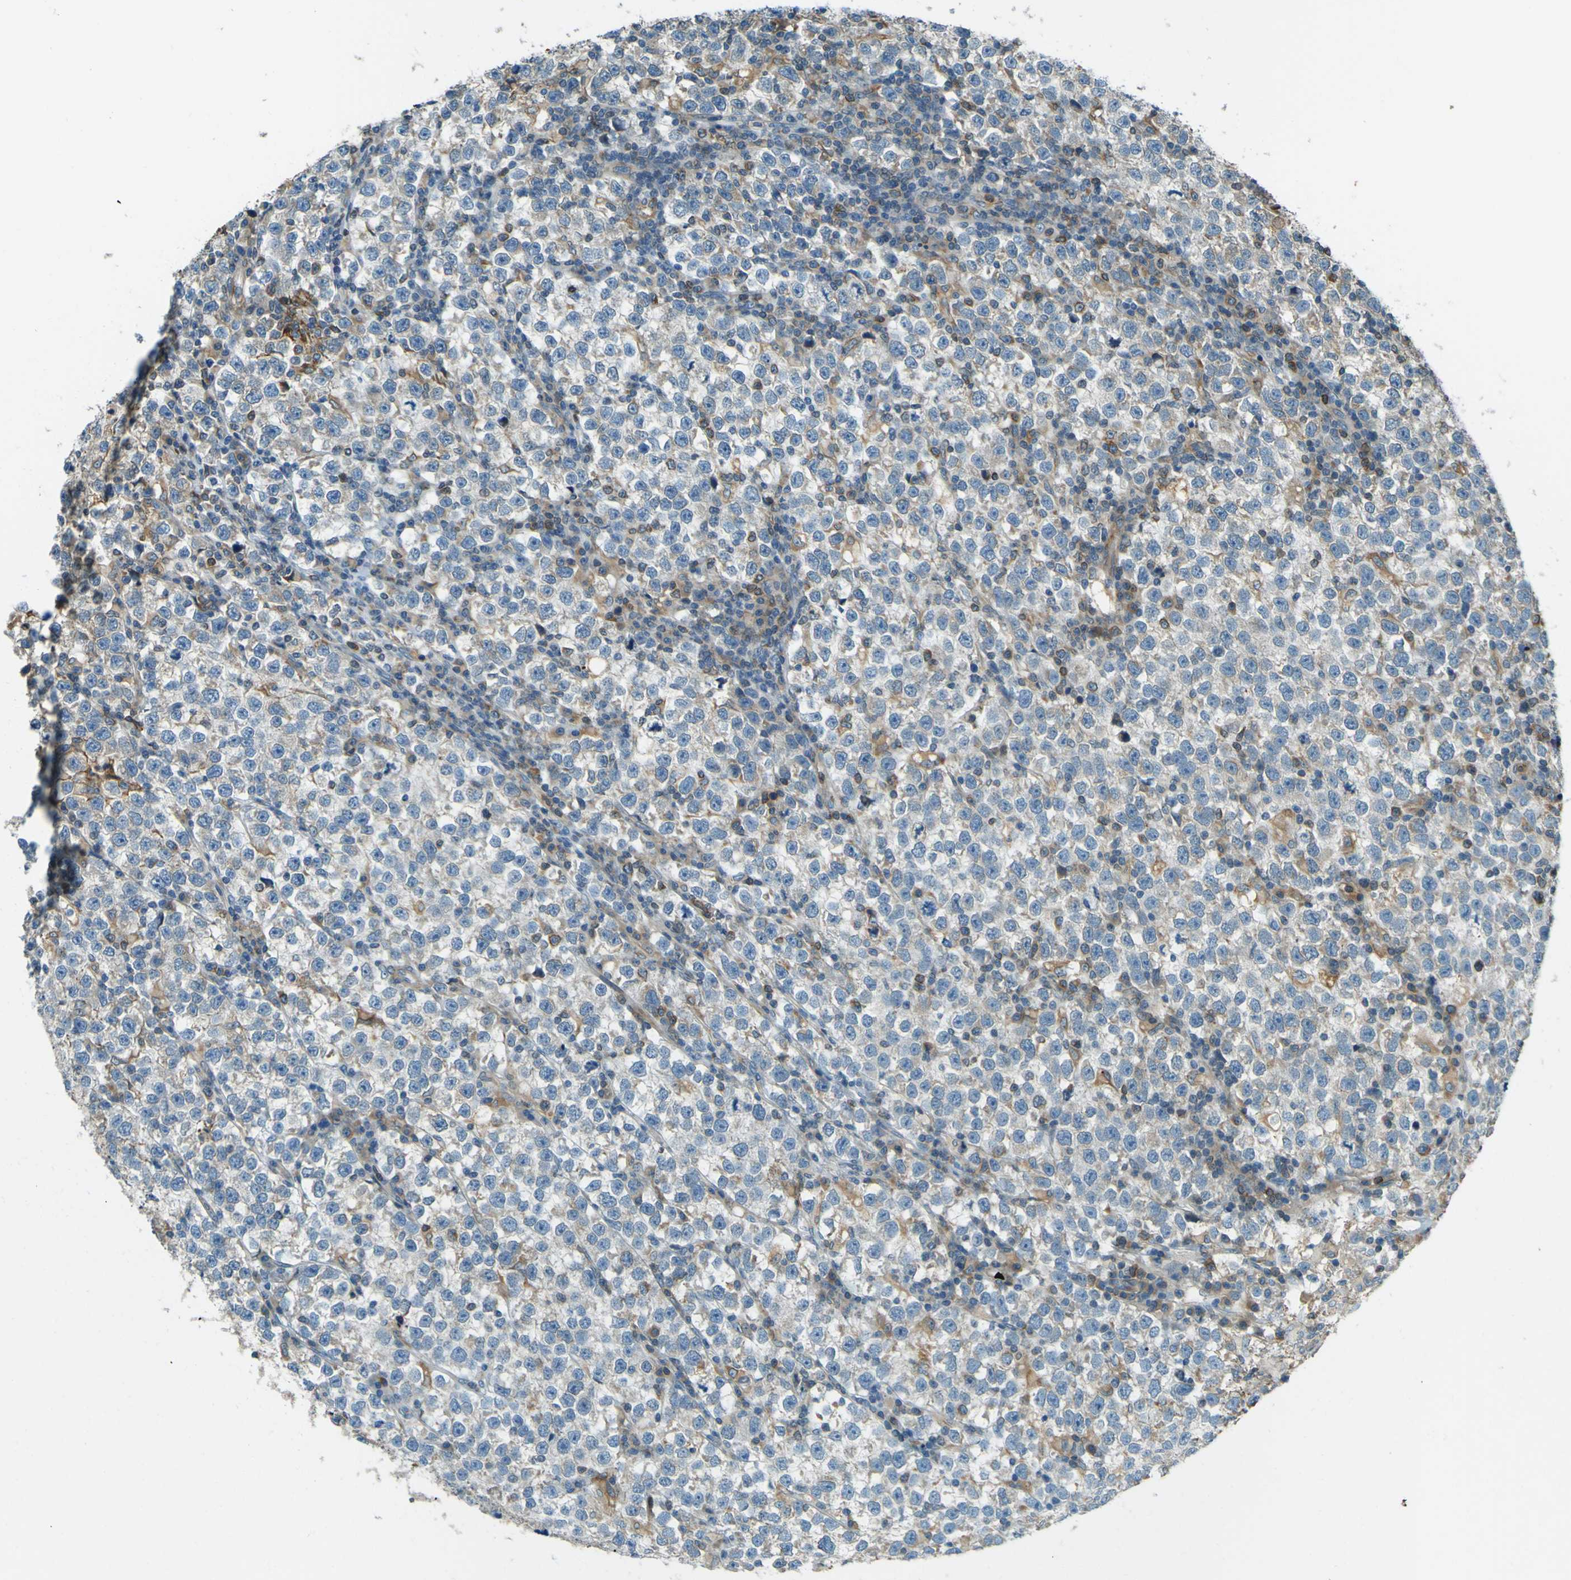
{"staining": {"intensity": "moderate", "quantity": "<25%", "location": "cytoplasmic/membranous"}, "tissue": "testis cancer", "cell_type": "Tumor cells", "image_type": "cancer", "snomed": [{"axis": "morphology", "description": "Normal tissue, NOS"}, {"axis": "morphology", "description": "Seminoma, NOS"}, {"axis": "topography", "description": "Testis"}], "caption": "High-power microscopy captured an IHC photomicrograph of seminoma (testis), revealing moderate cytoplasmic/membranous staining in approximately <25% of tumor cells. The staining is performed using DAB brown chromogen to label protein expression. The nuclei are counter-stained blue using hematoxylin.", "gene": "LPCAT1", "patient": {"sex": "male", "age": 43}}